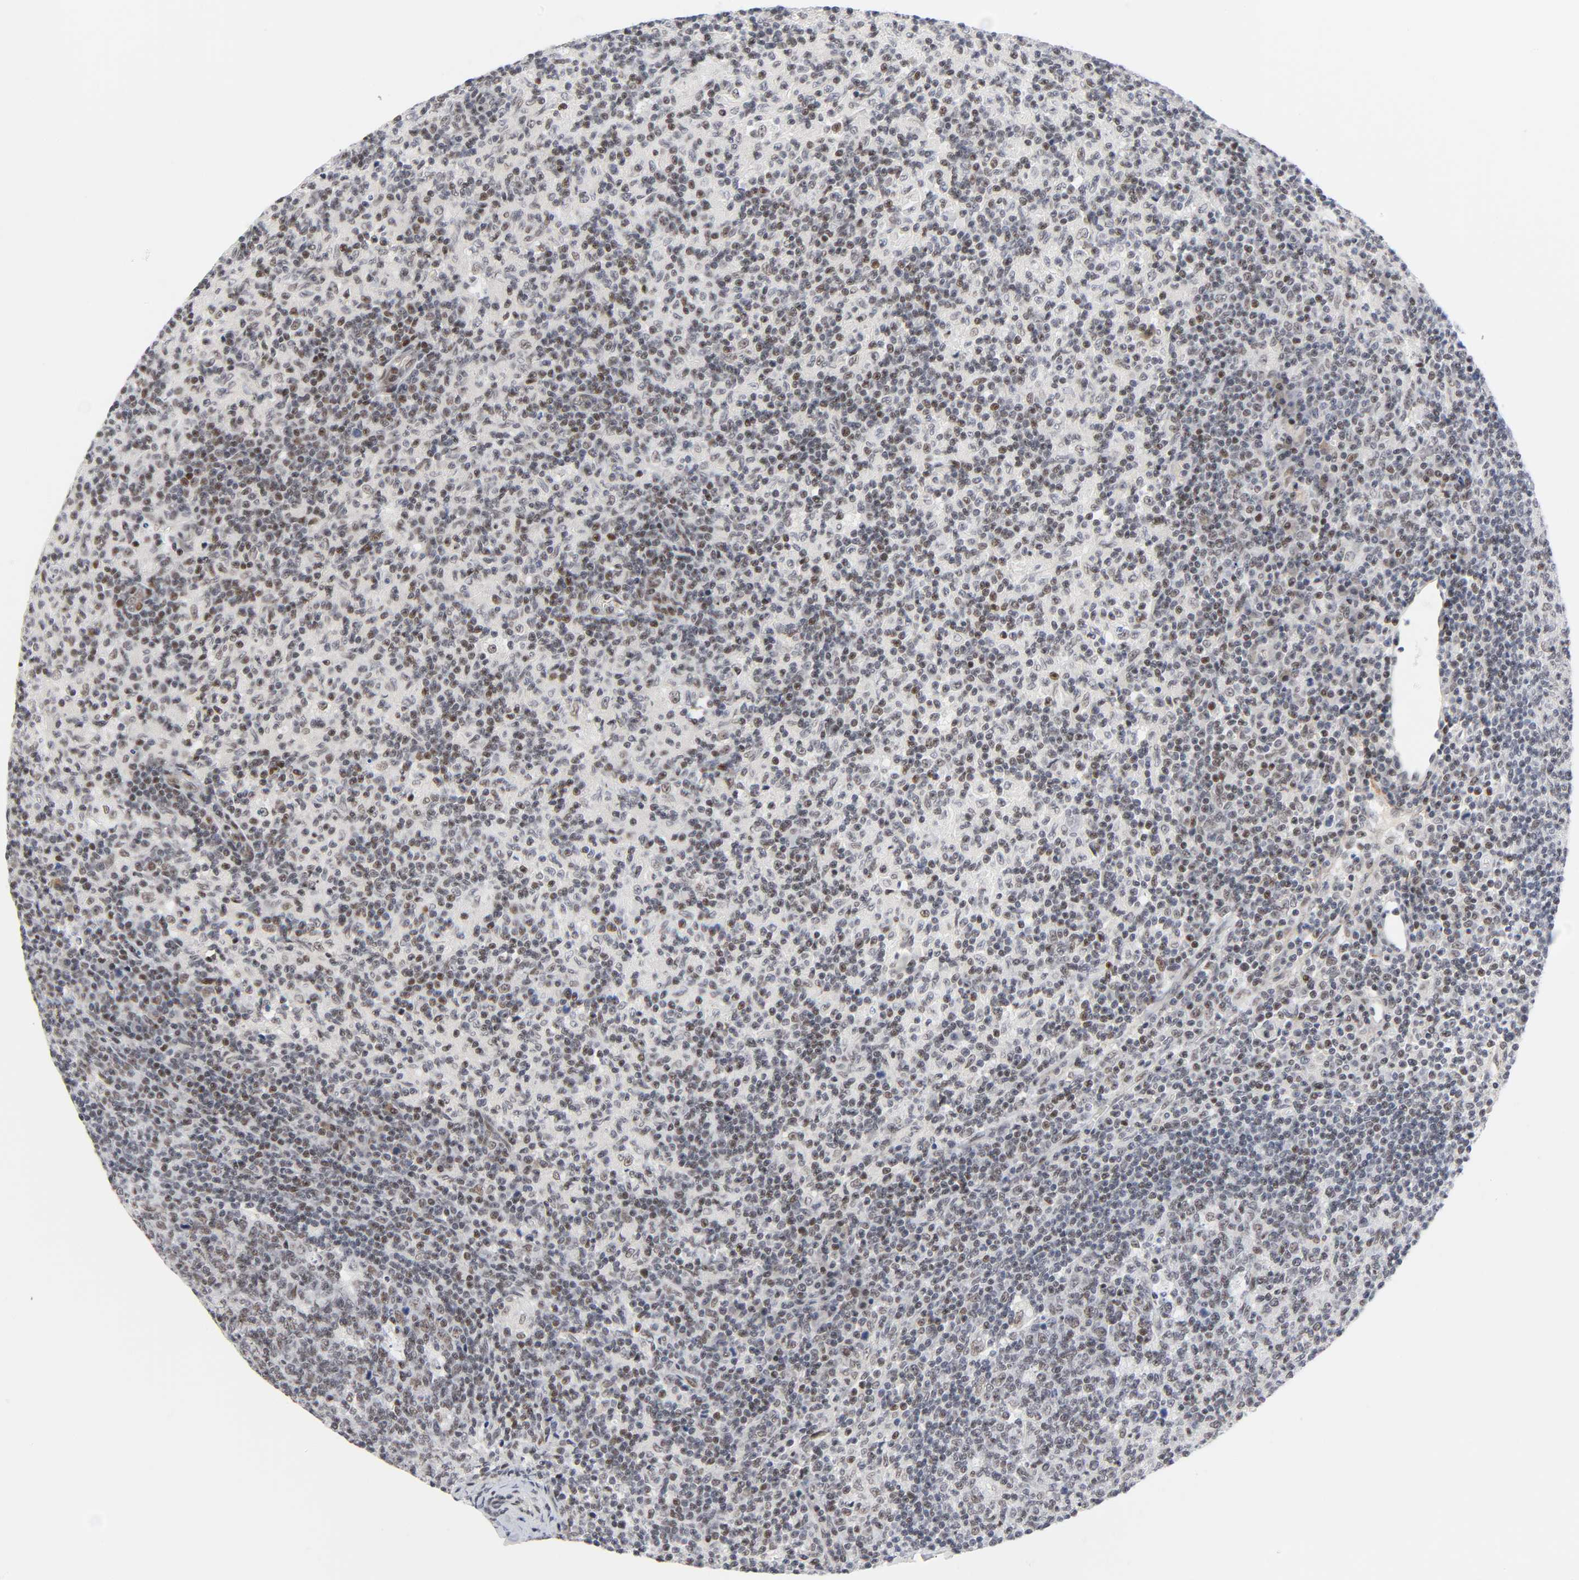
{"staining": {"intensity": "weak", "quantity": ">75%", "location": "nuclear"}, "tissue": "lymph node", "cell_type": "Germinal center cells", "image_type": "normal", "snomed": [{"axis": "morphology", "description": "Normal tissue, NOS"}, {"axis": "morphology", "description": "Inflammation, NOS"}, {"axis": "topography", "description": "Lymph node"}], "caption": "Immunohistochemistry (IHC) of unremarkable human lymph node displays low levels of weak nuclear staining in approximately >75% of germinal center cells. (Brightfield microscopy of DAB IHC at high magnification).", "gene": "DIDO1", "patient": {"sex": "male", "age": 55}}